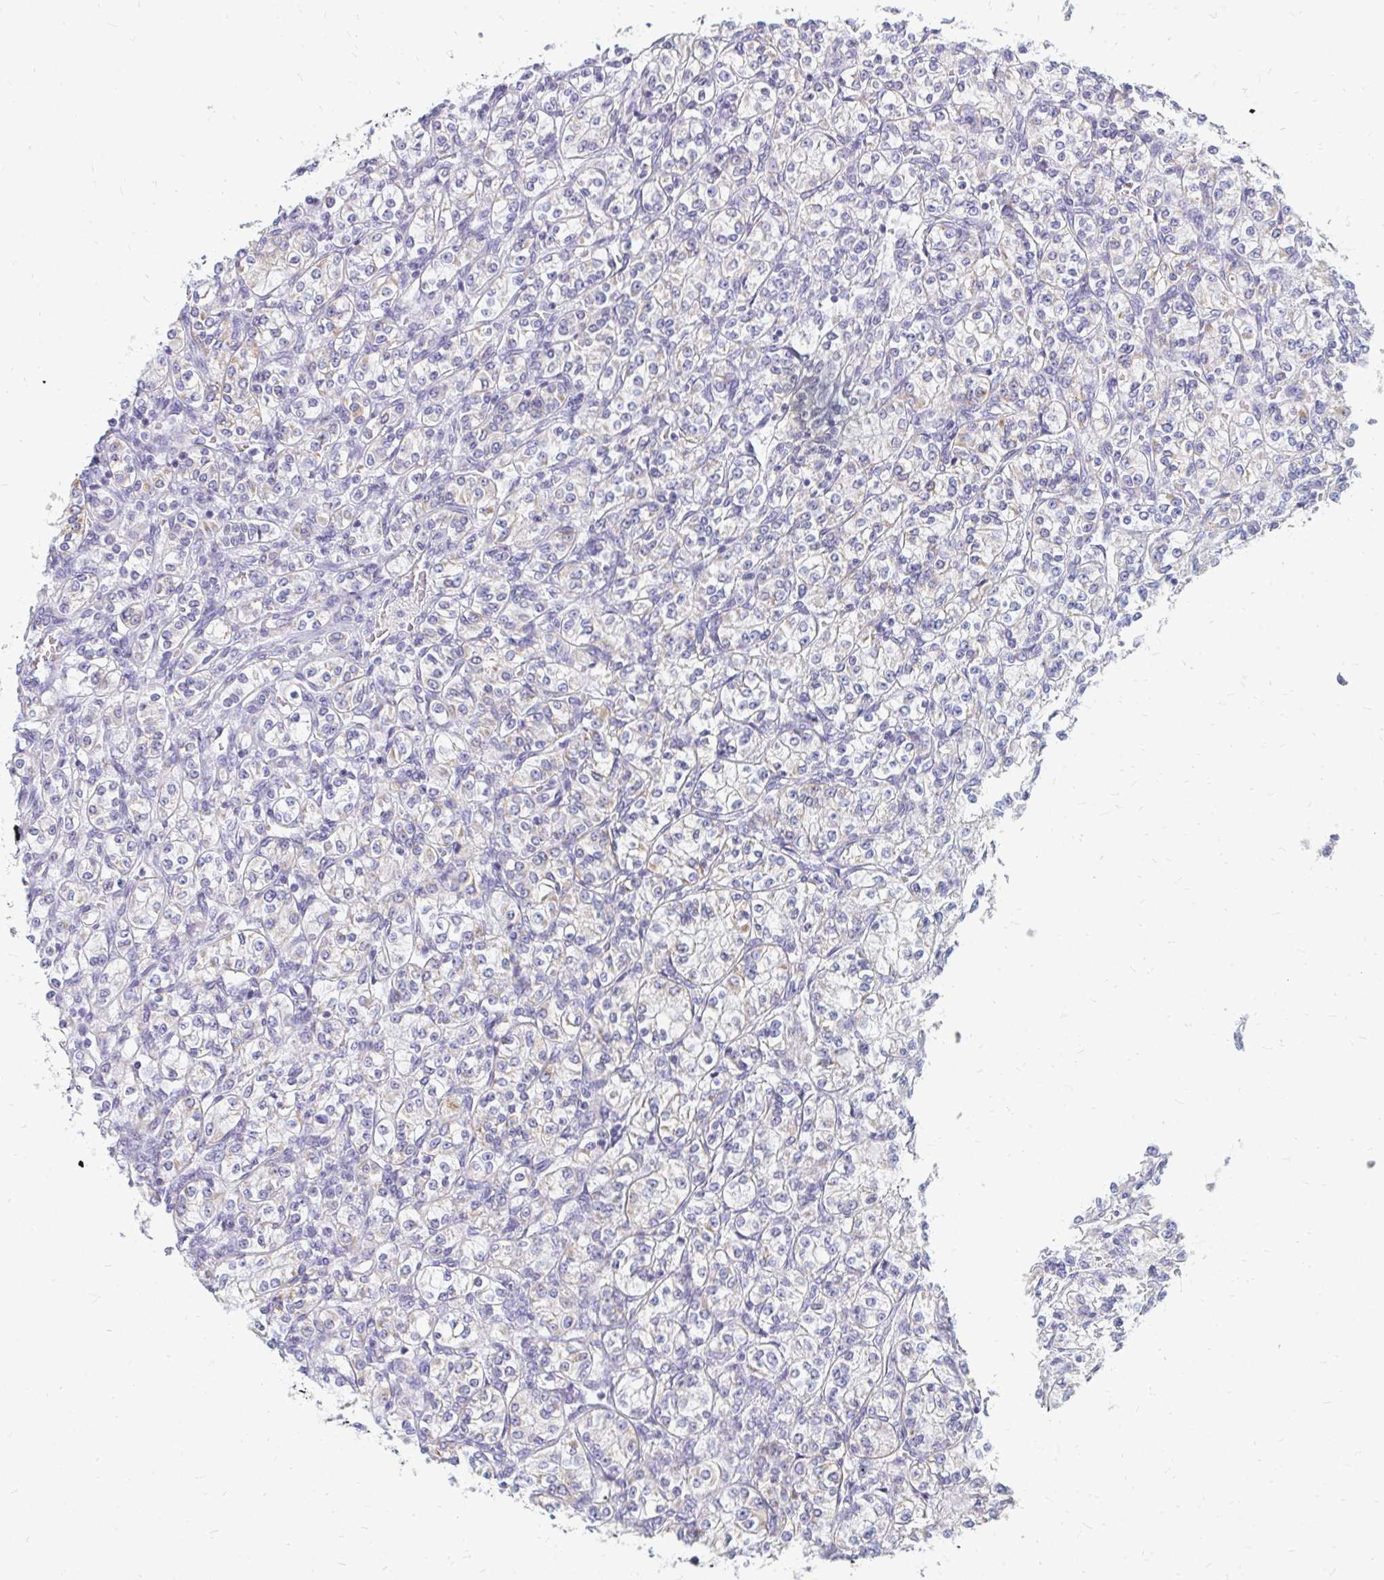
{"staining": {"intensity": "negative", "quantity": "none", "location": "none"}, "tissue": "renal cancer", "cell_type": "Tumor cells", "image_type": "cancer", "snomed": [{"axis": "morphology", "description": "Adenocarcinoma, NOS"}, {"axis": "topography", "description": "Kidney"}], "caption": "A micrograph of human renal cancer (adenocarcinoma) is negative for staining in tumor cells.", "gene": "OR10V1", "patient": {"sex": "male", "age": 77}}